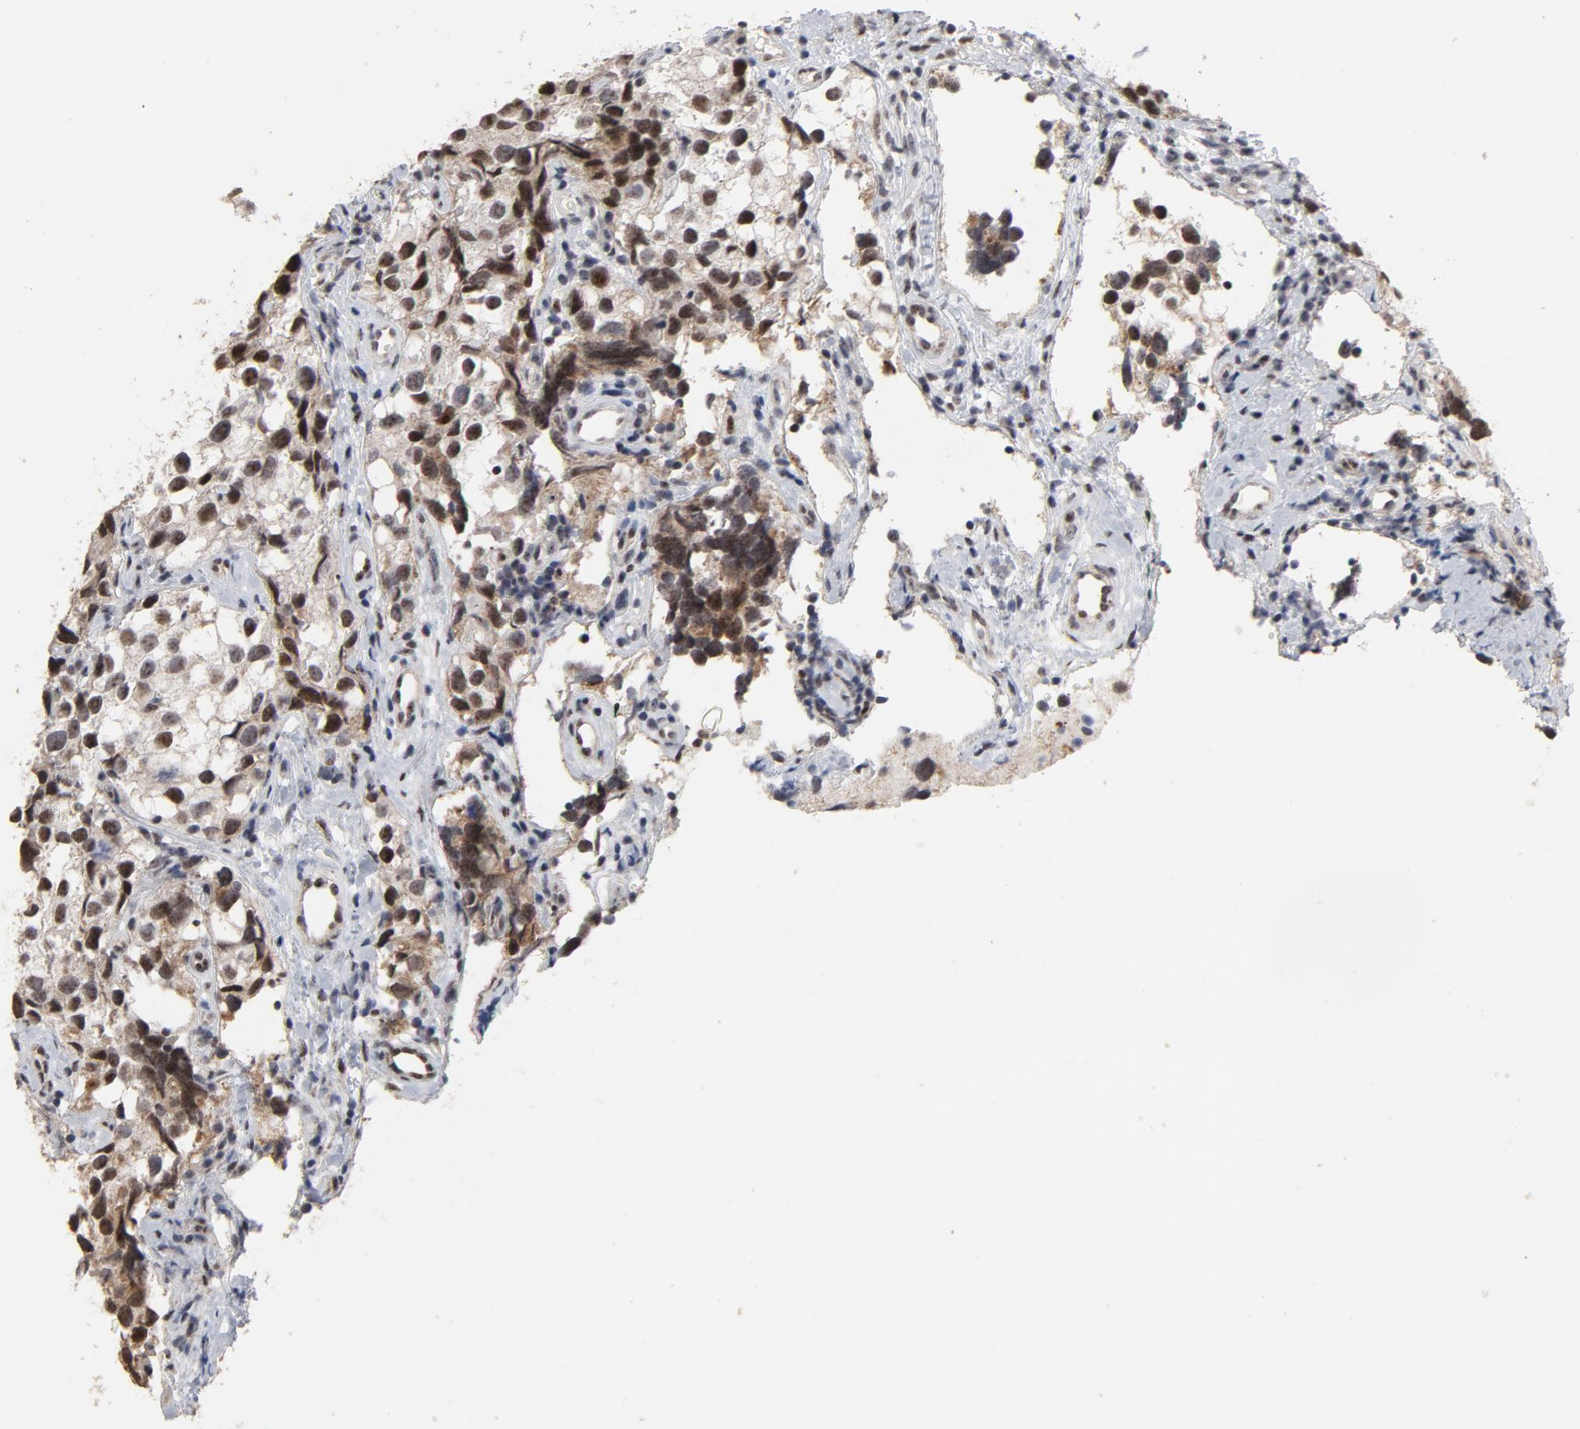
{"staining": {"intensity": "strong", "quantity": "25%-75%", "location": "nuclear"}, "tissue": "testis cancer", "cell_type": "Tumor cells", "image_type": "cancer", "snomed": [{"axis": "morphology", "description": "Seminoma, NOS"}, {"axis": "topography", "description": "Testis"}], "caption": "This histopathology image demonstrates immunohistochemistry staining of testis cancer (seminoma), with high strong nuclear expression in about 25%-75% of tumor cells.", "gene": "TP53RK", "patient": {"sex": "male", "age": 39}}